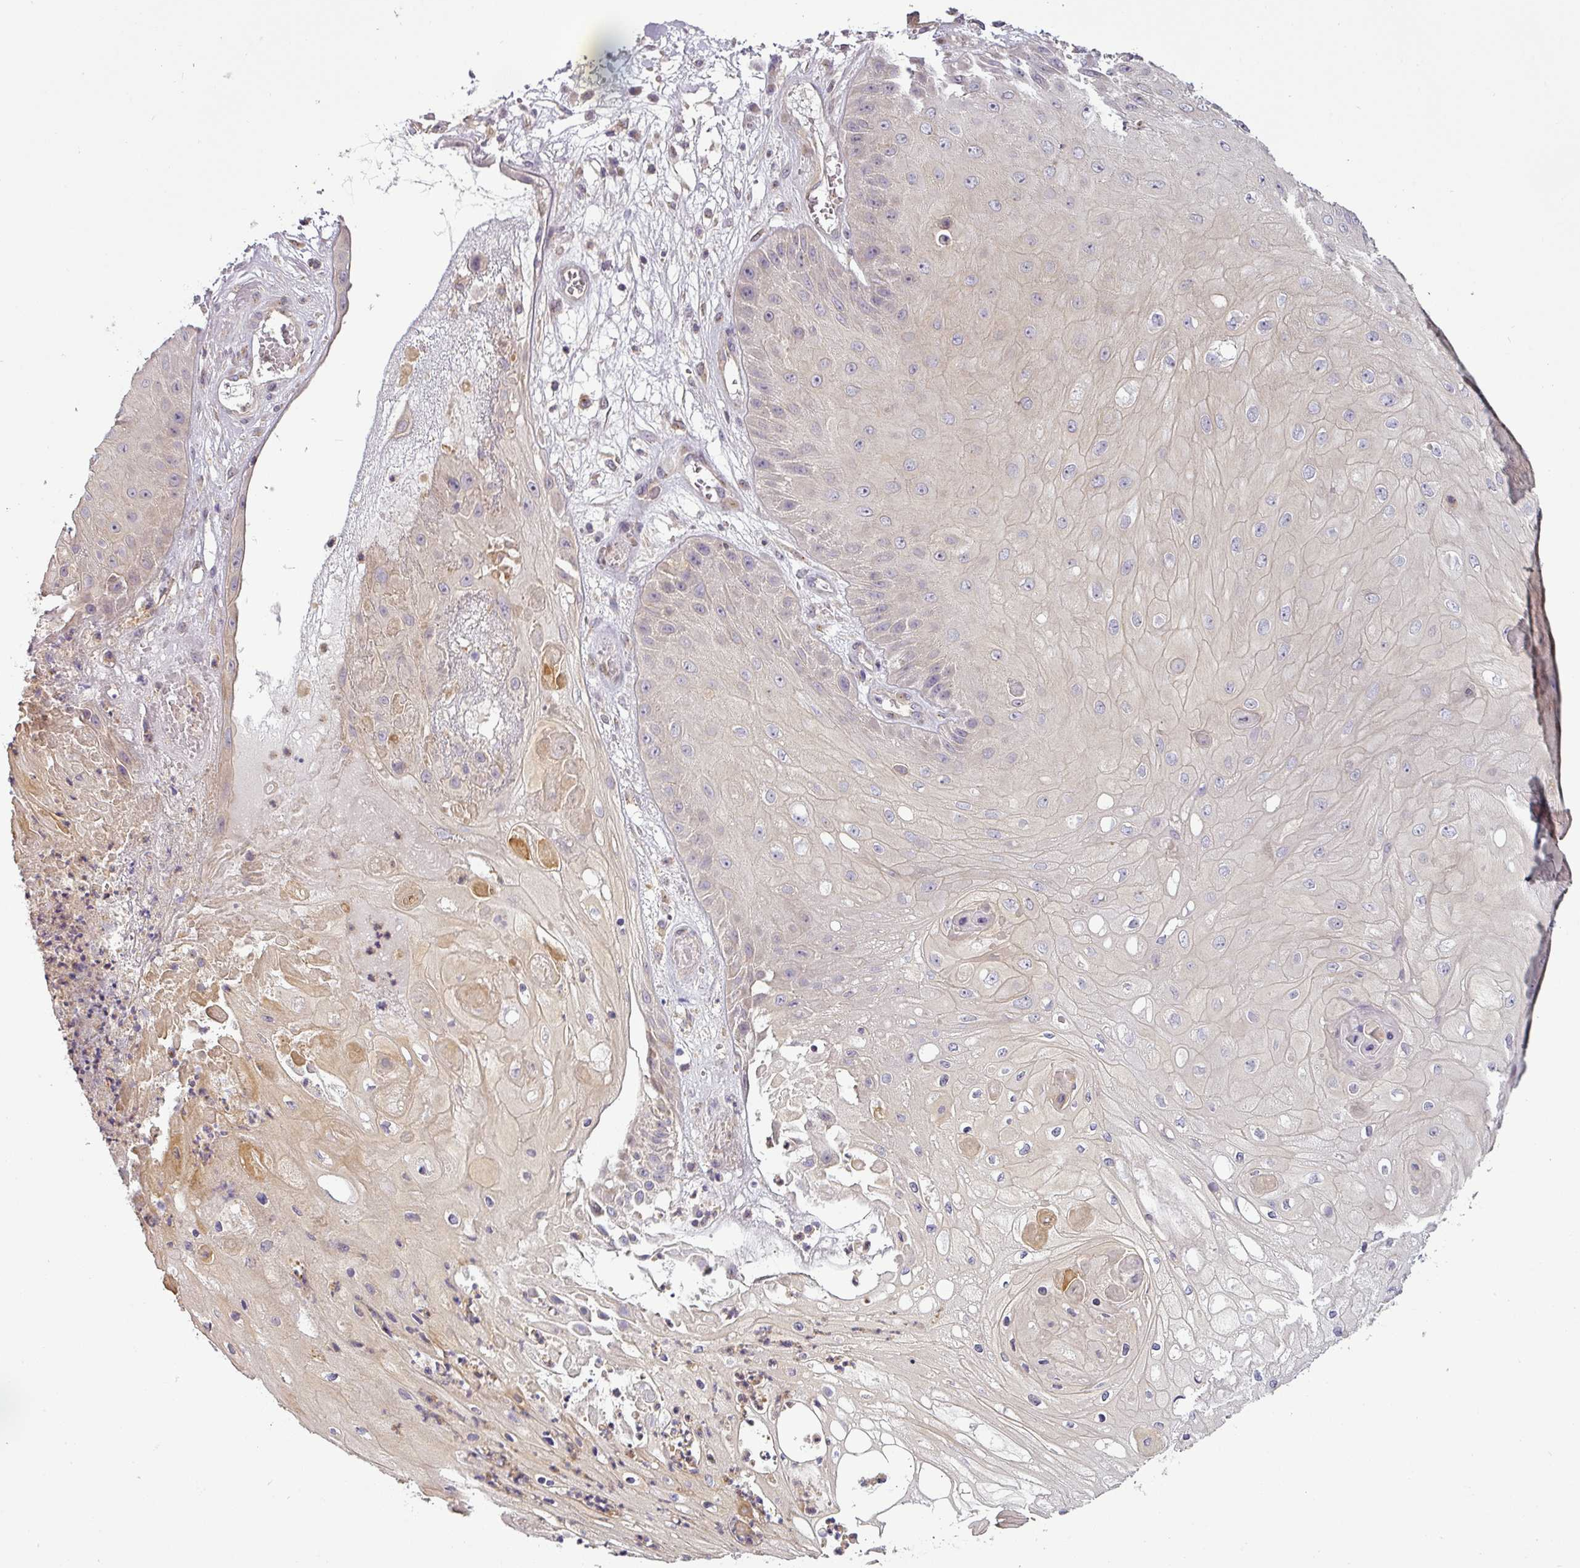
{"staining": {"intensity": "negative", "quantity": "none", "location": "none"}, "tissue": "skin cancer", "cell_type": "Tumor cells", "image_type": "cancer", "snomed": [{"axis": "morphology", "description": "Squamous cell carcinoma, NOS"}, {"axis": "topography", "description": "Skin"}], "caption": "IHC micrograph of human skin cancer (squamous cell carcinoma) stained for a protein (brown), which displays no staining in tumor cells.", "gene": "NIN", "patient": {"sex": "male", "age": 70}}